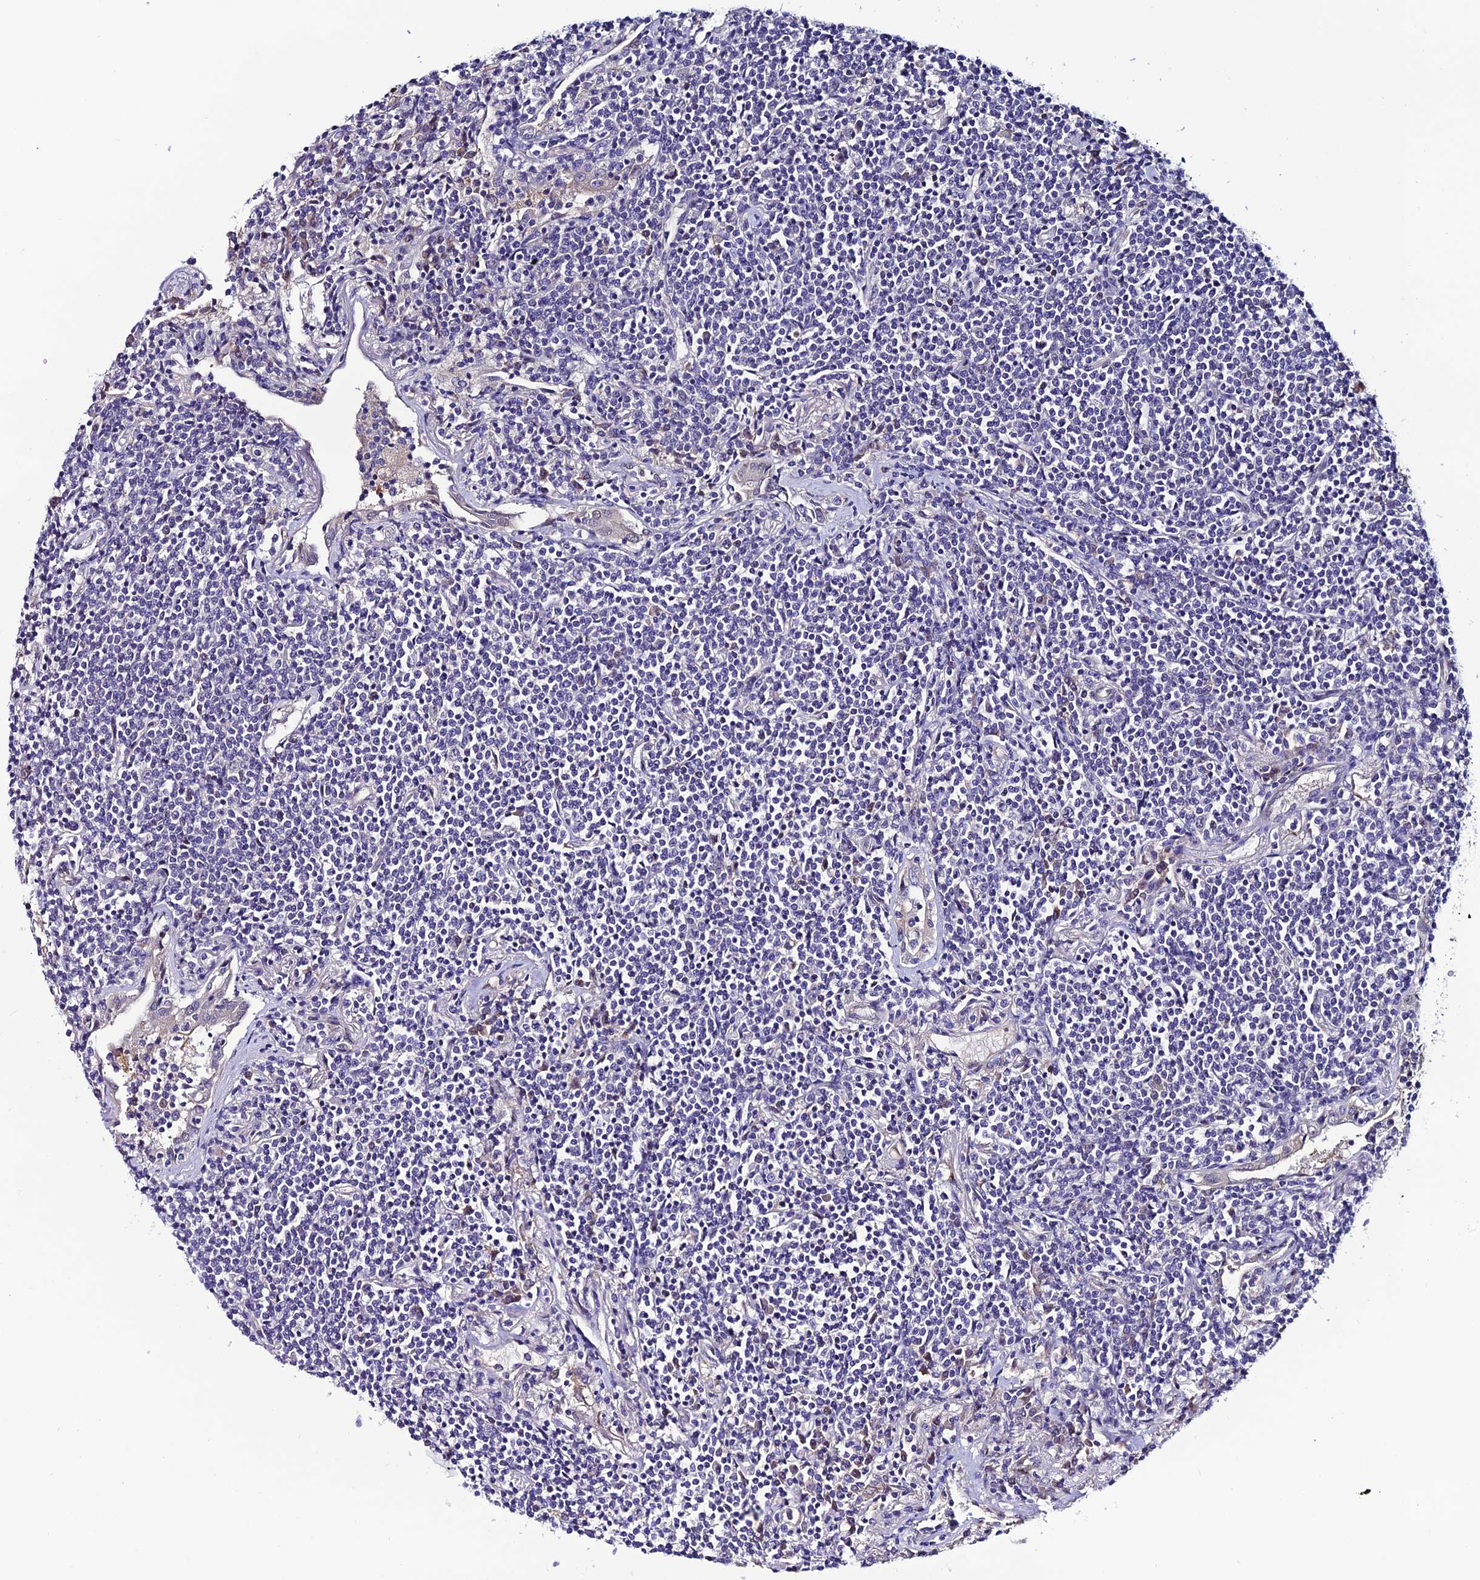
{"staining": {"intensity": "negative", "quantity": "none", "location": "none"}, "tissue": "lymphoma", "cell_type": "Tumor cells", "image_type": "cancer", "snomed": [{"axis": "morphology", "description": "Malignant lymphoma, non-Hodgkin's type, Low grade"}, {"axis": "topography", "description": "Lung"}], "caption": "Immunohistochemistry (IHC) photomicrograph of neoplastic tissue: human malignant lymphoma, non-Hodgkin's type (low-grade) stained with DAB (3,3'-diaminobenzidine) exhibits no significant protein positivity in tumor cells.", "gene": "FZD8", "patient": {"sex": "female", "age": 71}}